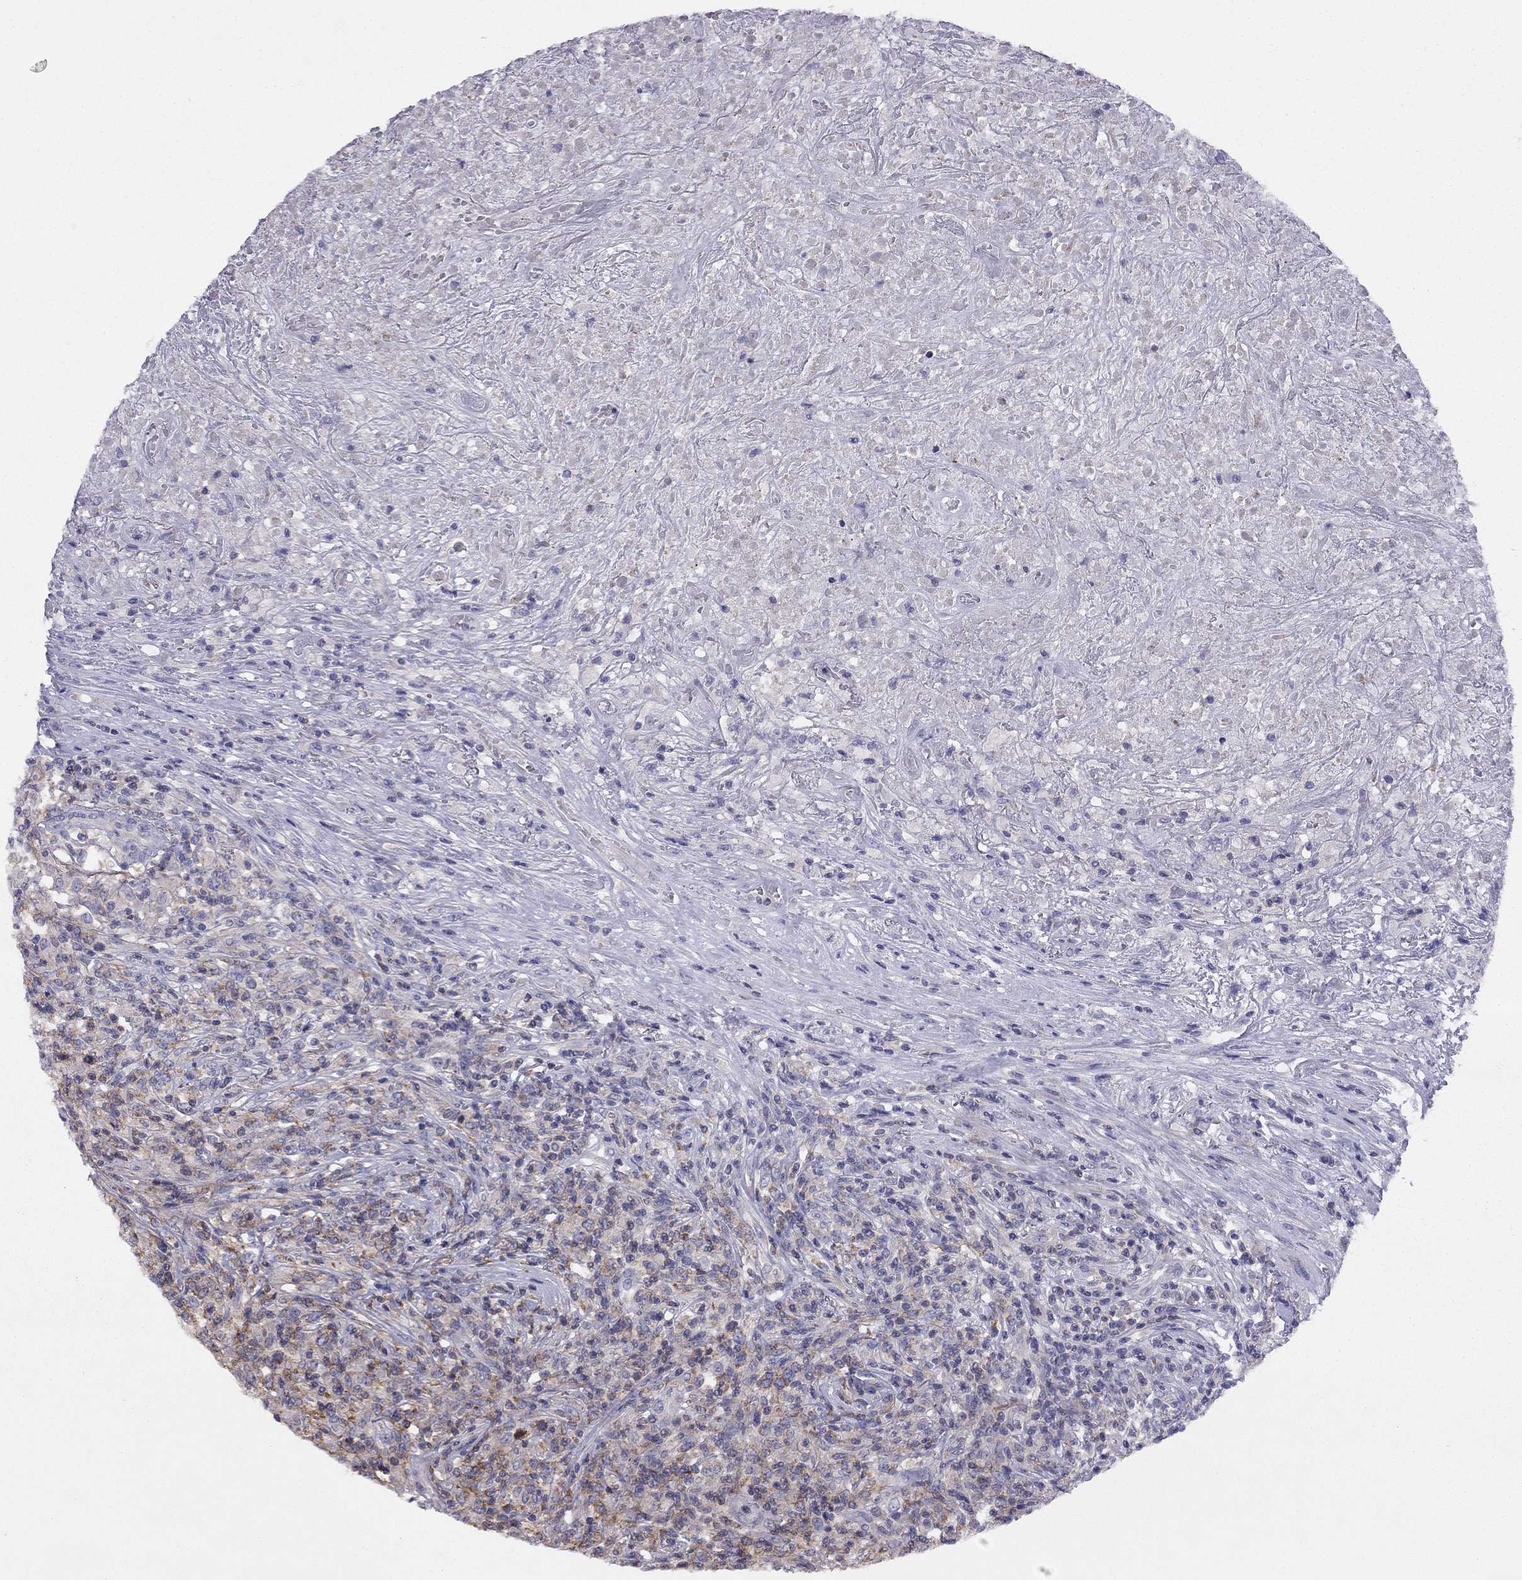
{"staining": {"intensity": "weak", "quantity": ">75%", "location": "cytoplasmic/membranous"}, "tissue": "lymphoma", "cell_type": "Tumor cells", "image_type": "cancer", "snomed": [{"axis": "morphology", "description": "Malignant lymphoma, non-Hodgkin's type, High grade"}, {"axis": "topography", "description": "Lung"}], "caption": "Protein expression analysis of human high-grade malignant lymphoma, non-Hodgkin's type reveals weak cytoplasmic/membranous staining in about >75% of tumor cells.", "gene": "CITED1", "patient": {"sex": "male", "age": 79}}